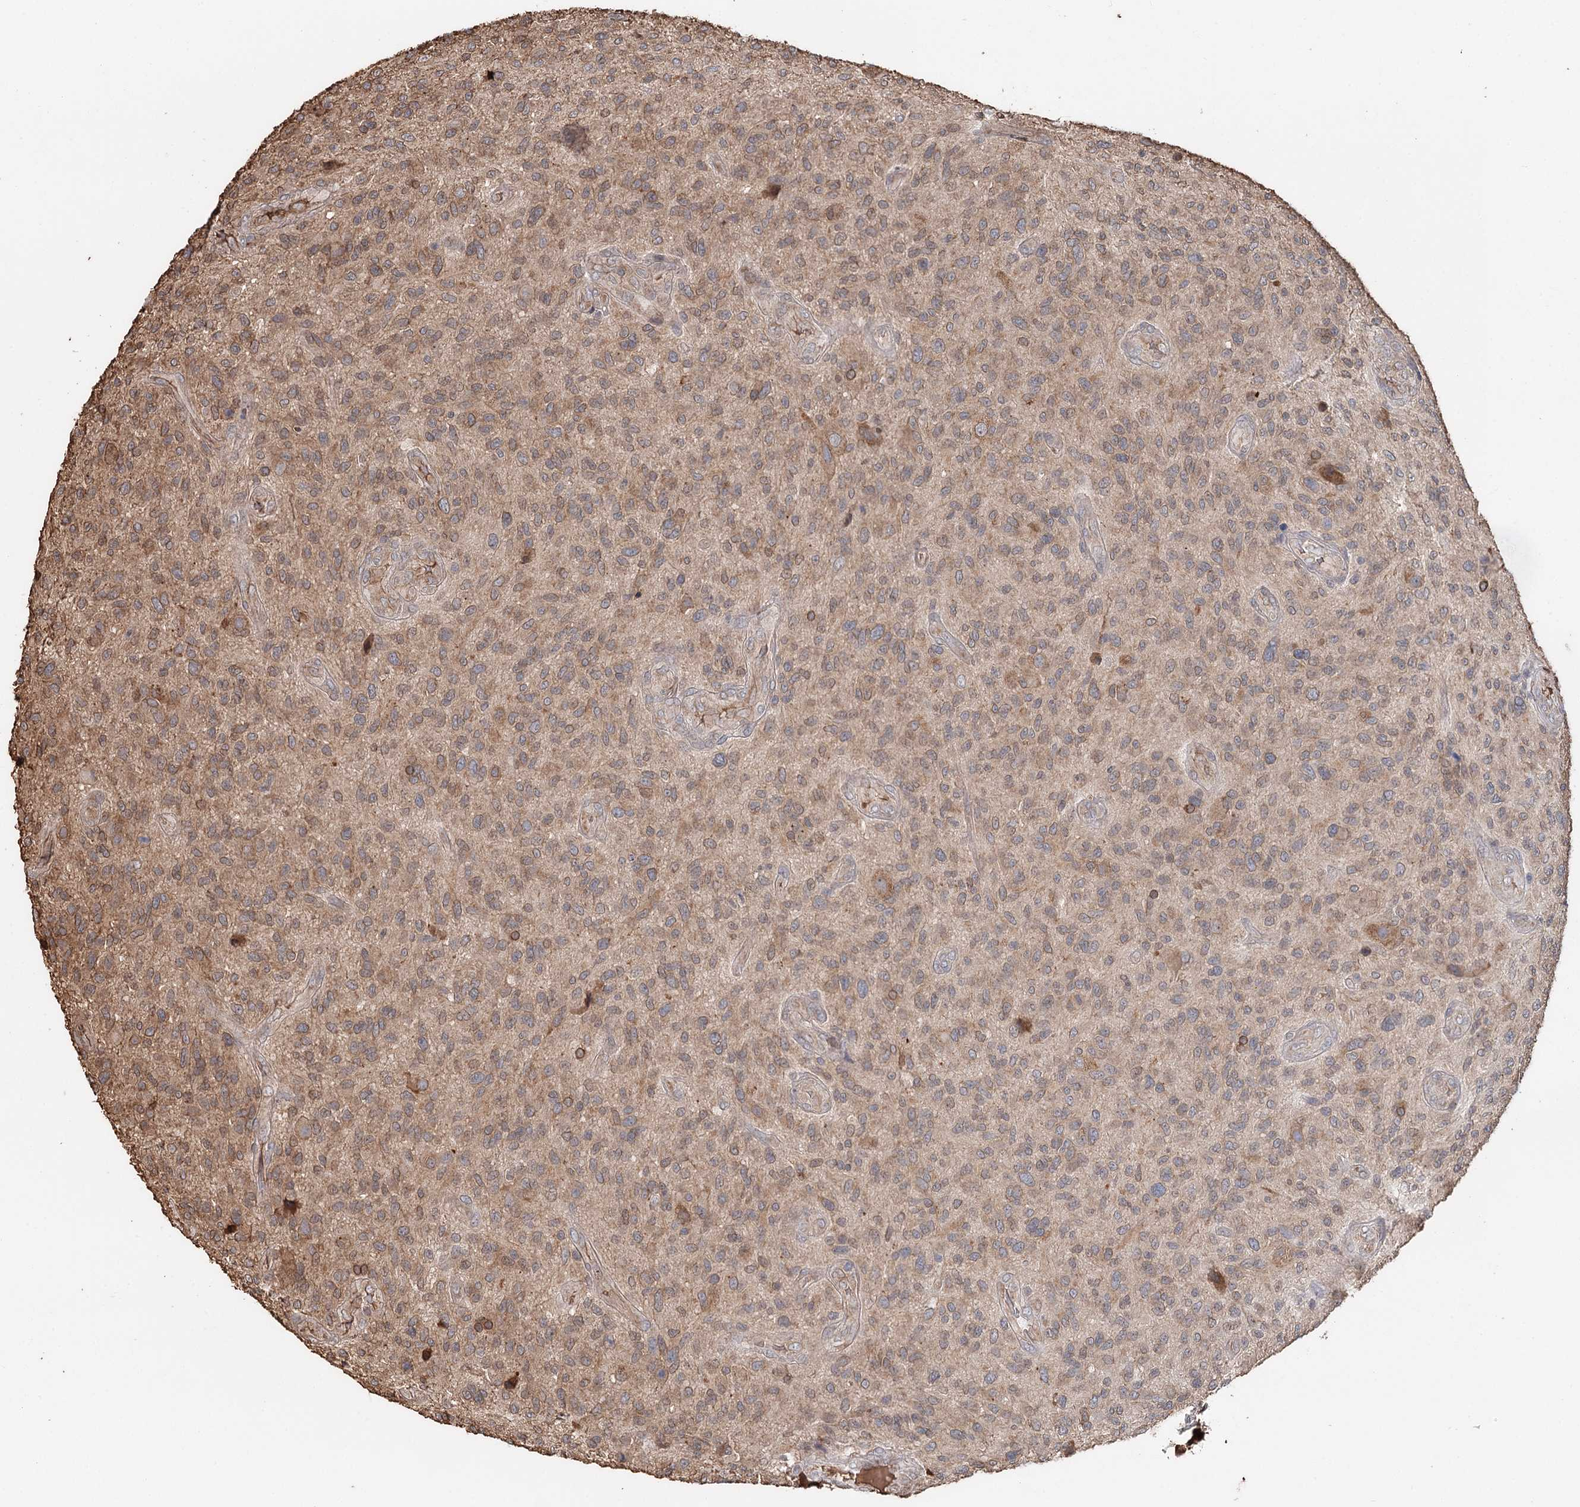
{"staining": {"intensity": "moderate", "quantity": ">75%", "location": "cytoplasmic/membranous"}, "tissue": "glioma", "cell_type": "Tumor cells", "image_type": "cancer", "snomed": [{"axis": "morphology", "description": "Glioma, malignant, High grade"}, {"axis": "topography", "description": "Brain"}], "caption": "This image exhibits high-grade glioma (malignant) stained with immunohistochemistry to label a protein in brown. The cytoplasmic/membranous of tumor cells show moderate positivity for the protein. Nuclei are counter-stained blue.", "gene": "SYVN1", "patient": {"sex": "male", "age": 47}}